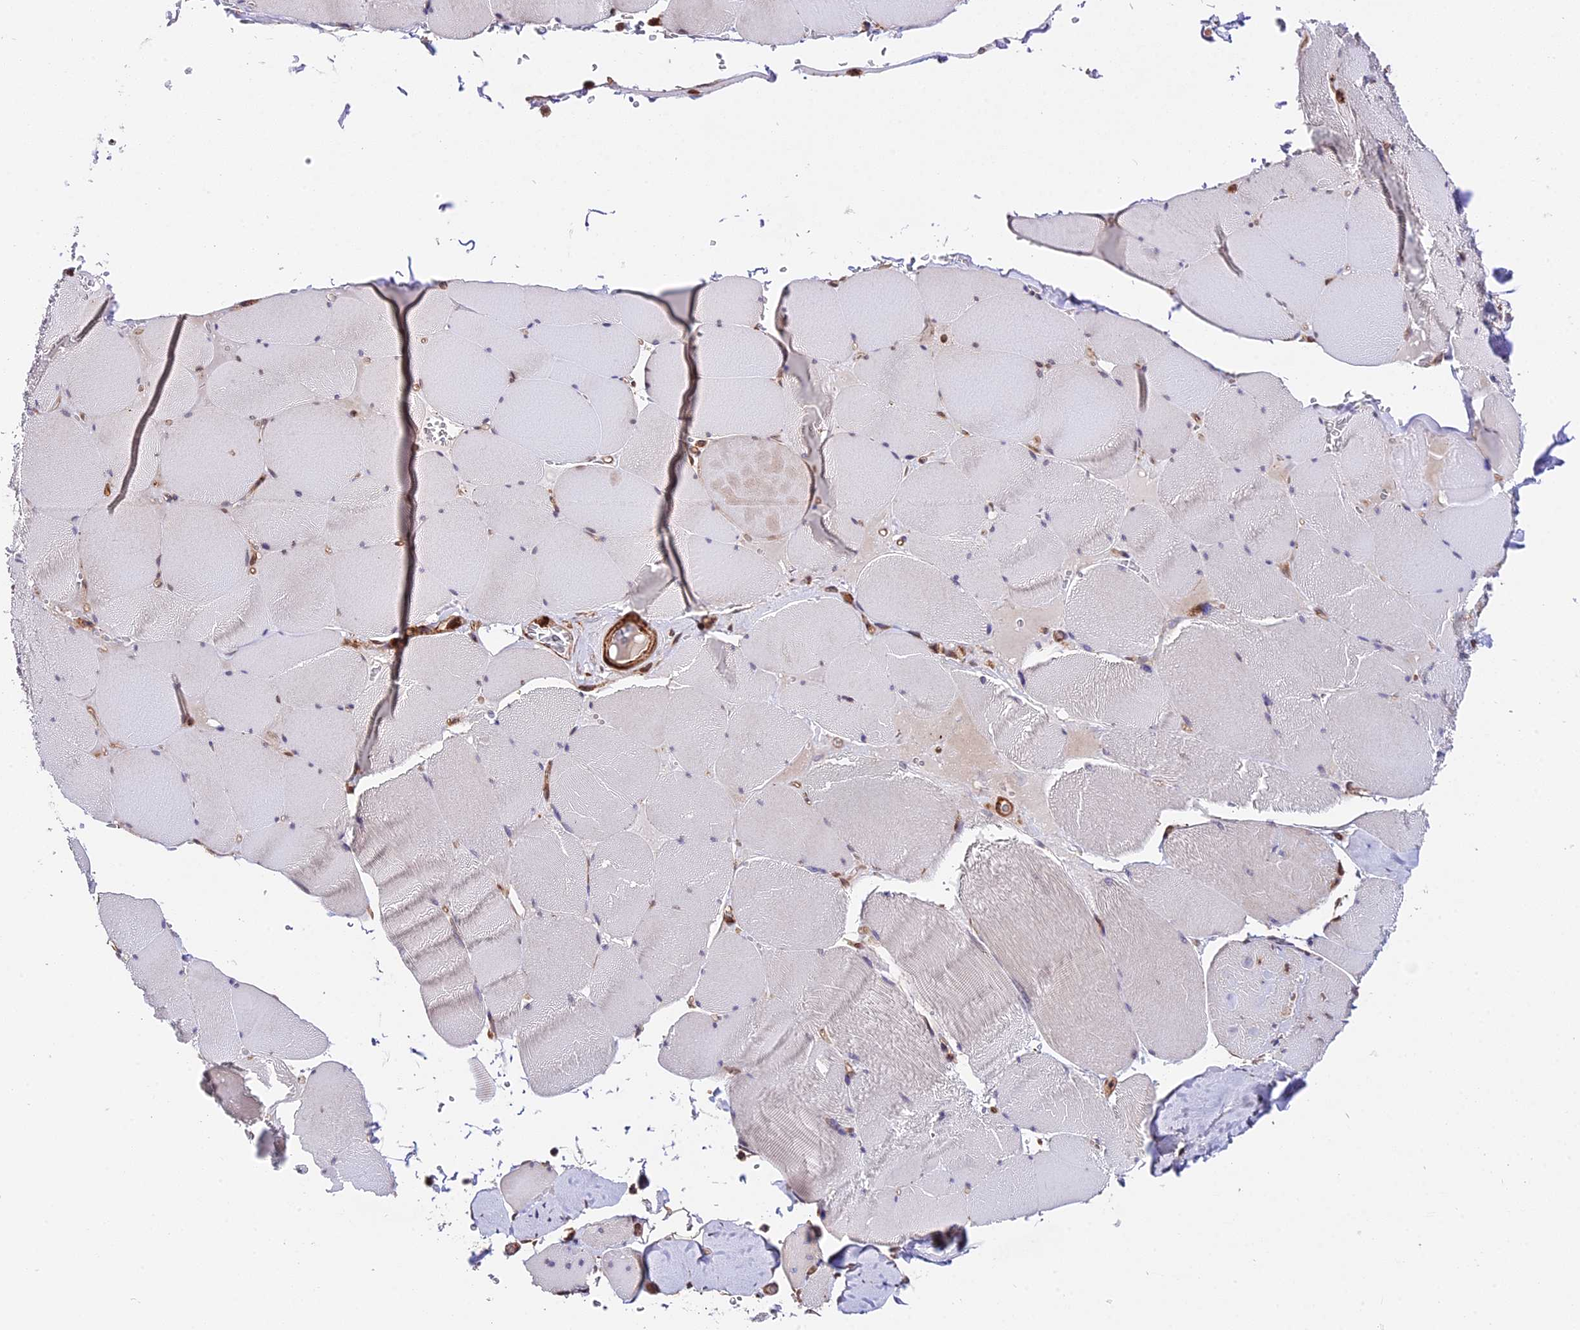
{"staining": {"intensity": "negative", "quantity": "none", "location": "none"}, "tissue": "skeletal muscle", "cell_type": "Myocytes", "image_type": "normal", "snomed": [{"axis": "morphology", "description": "Normal tissue, NOS"}, {"axis": "topography", "description": "Skeletal muscle"}, {"axis": "topography", "description": "Head-Neck"}], "caption": "The immunohistochemistry (IHC) image has no significant expression in myocytes of skeletal muscle. Brightfield microscopy of immunohistochemistry stained with DAB (3,3'-diaminobenzidine) (brown) and hematoxylin (blue), captured at high magnification.", "gene": "HERPUD1", "patient": {"sex": "male", "age": 66}}